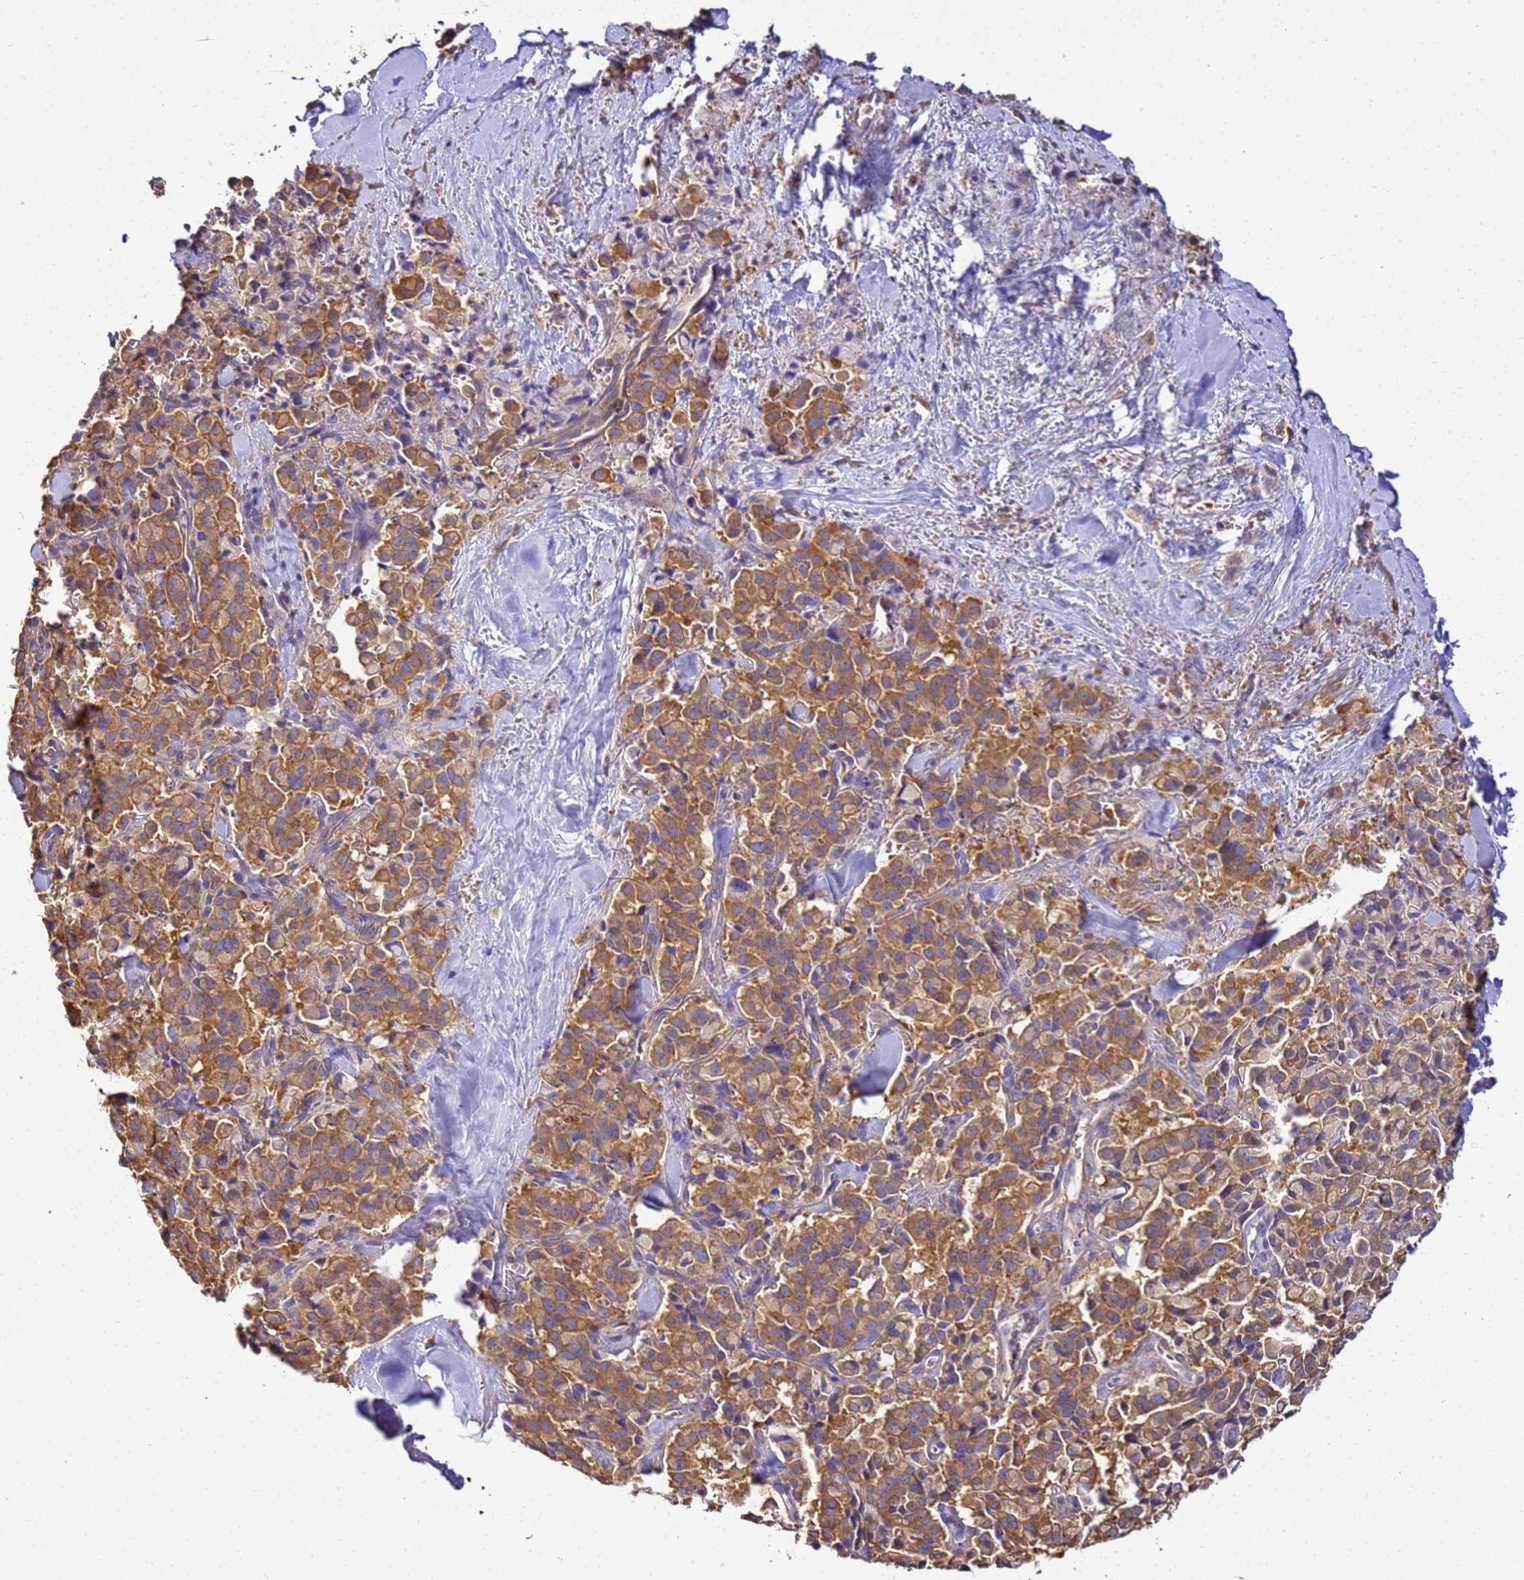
{"staining": {"intensity": "moderate", "quantity": ">75%", "location": "cytoplasmic/membranous"}, "tissue": "pancreatic cancer", "cell_type": "Tumor cells", "image_type": "cancer", "snomed": [{"axis": "morphology", "description": "Adenocarcinoma, NOS"}, {"axis": "topography", "description": "Pancreas"}], "caption": "This is a photomicrograph of immunohistochemistry staining of adenocarcinoma (pancreatic), which shows moderate expression in the cytoplasmic/membranous of tumor cells.", "gene": "NARS1", "patient": {"sex": "male", "age": 65}}